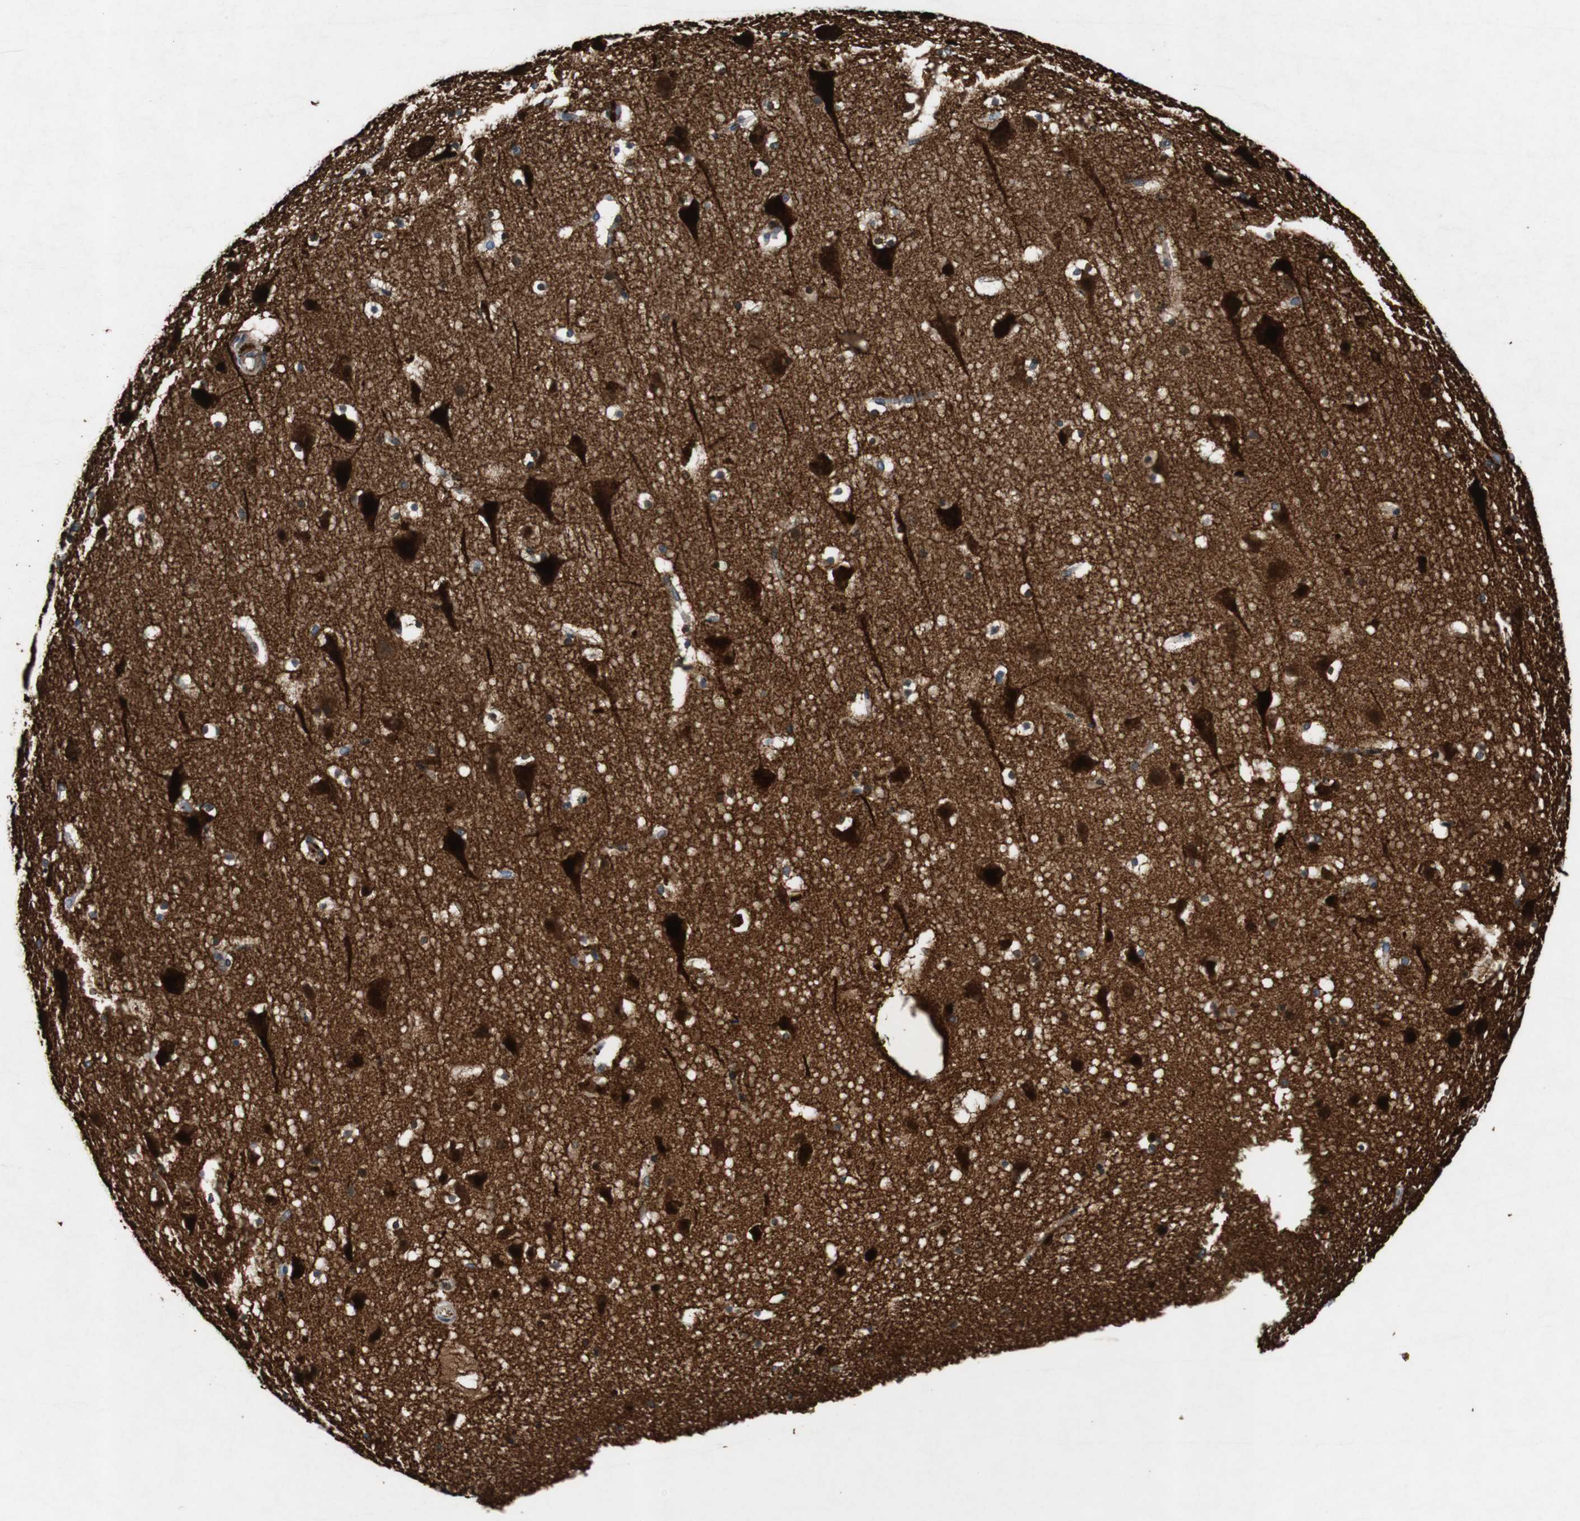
{"staining": {"intensity": "weak", "quantity": ">75%", "location": "cytoplasmic/membranous"}, "tissue": "cerebral cortex", "cell_type": "Endothelial cells", "image_type": "normal", "snomed": [{"axis": "morphology", "description": "Normal tissue, NOS"}, {"axis": "topography", "description": "Cerebral cortex"}], "caption": "The immunohistochemical stain labels weak cytoplasmic/membranous expression in endothelial cells of normal cerebral cortex.", "gene": "TUBA4A", "patient": {"sex": "male", "age": 45}}